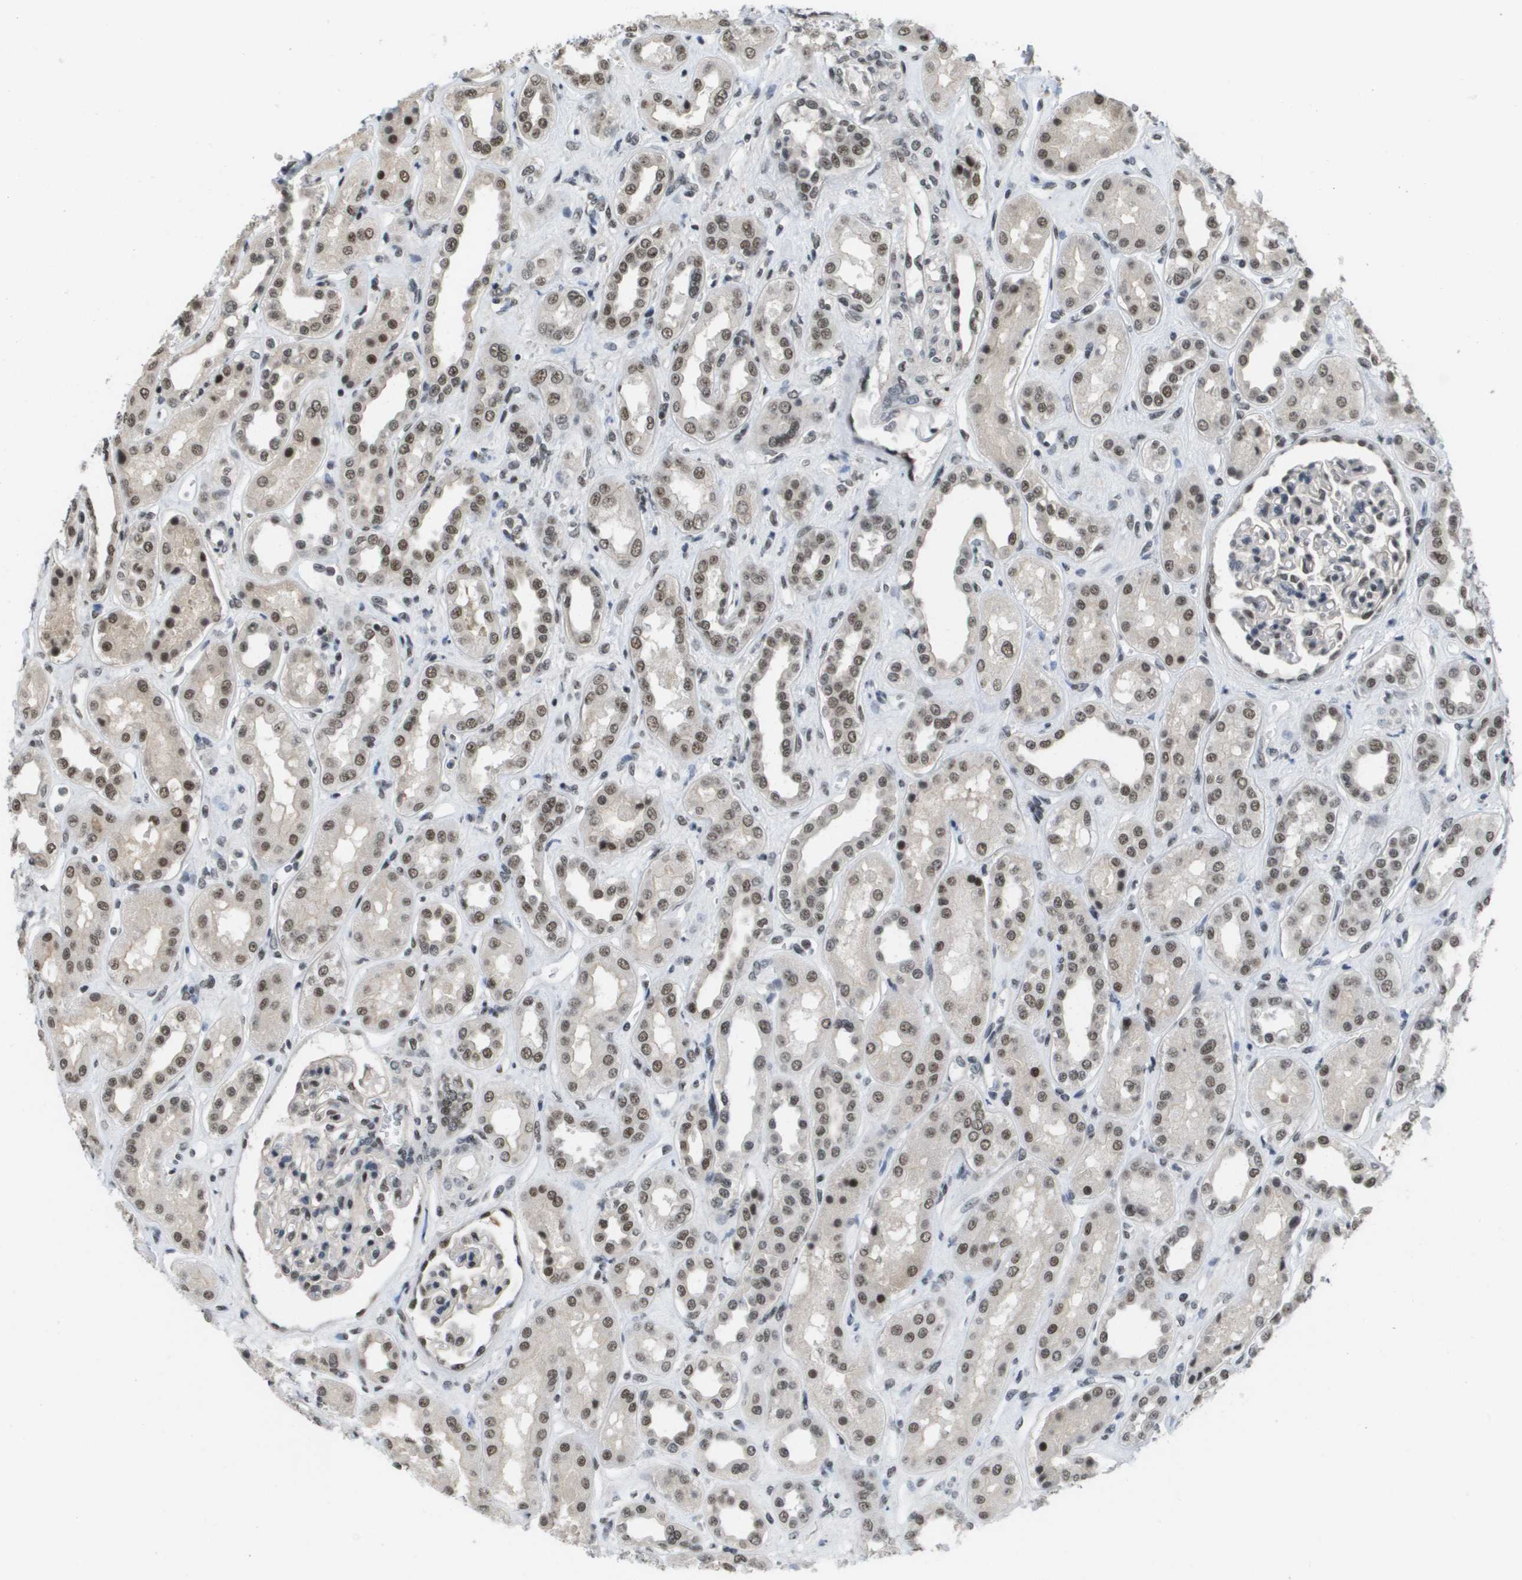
{"staining": {"intensity": "weak", "quantity": "25%-75%", "location": "nuclear"}, "tissue": "kidney", "cell_type": "Cells in glomeruli", "image_type": "normal", "snomed": [{"axis": "morphology", "description": "Normal tissue, NOS"}, {"axis": "topography", "description": "Kidney"}], "caption": "A brown stain labels weak nuclear staining of a protein in cells in glomeruli of unremarkable kidney. (DAB IHC, brown staining for protein, blue staining for nuclei).", "gene": "ISY1", "patient": {"sex": "male", "age": 59}}